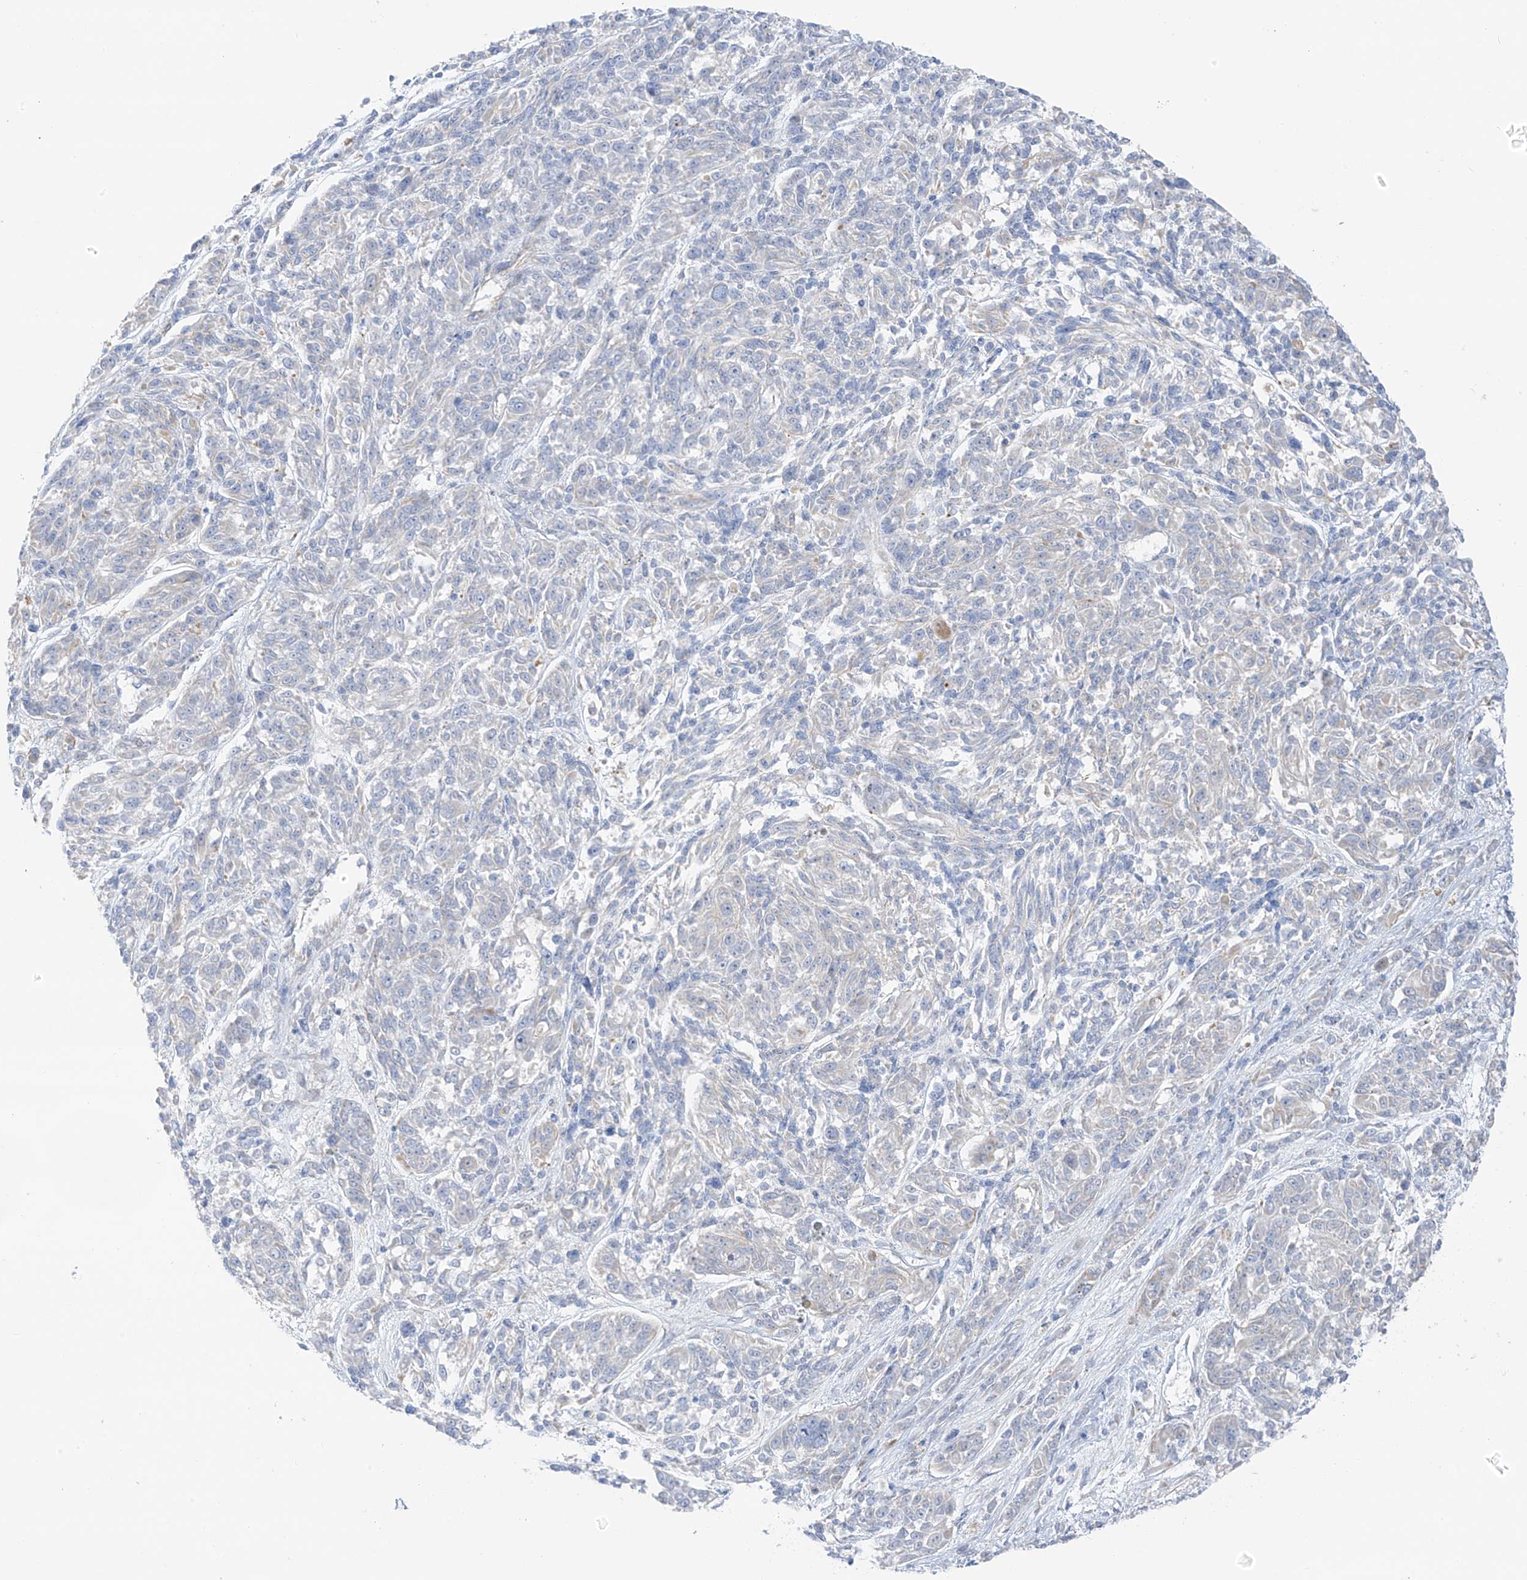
{"staining": {"intensity": "negative", "quantity": "none", "location": "none"}, "tissue": "melanoma", "cell_type": "Tumor cells", "image_type": "cancer", "snomed": [{"axis": "morphology", "description": "Malignant melanoma, NOS"}, {"axis": "topography", "description": "Skin"}], "caption": "Protein analysis of melanoma shows no significant expression in tumor cells. The staining was performed using DAB (3,3'-diaminobenzidine) to visualize the protein expression in brown, while the nuclei were stained in blue with hematoxylin (Magnification: 20x).", "gene": "TAL2", "patient": {"sex": "male", "age": 53}}